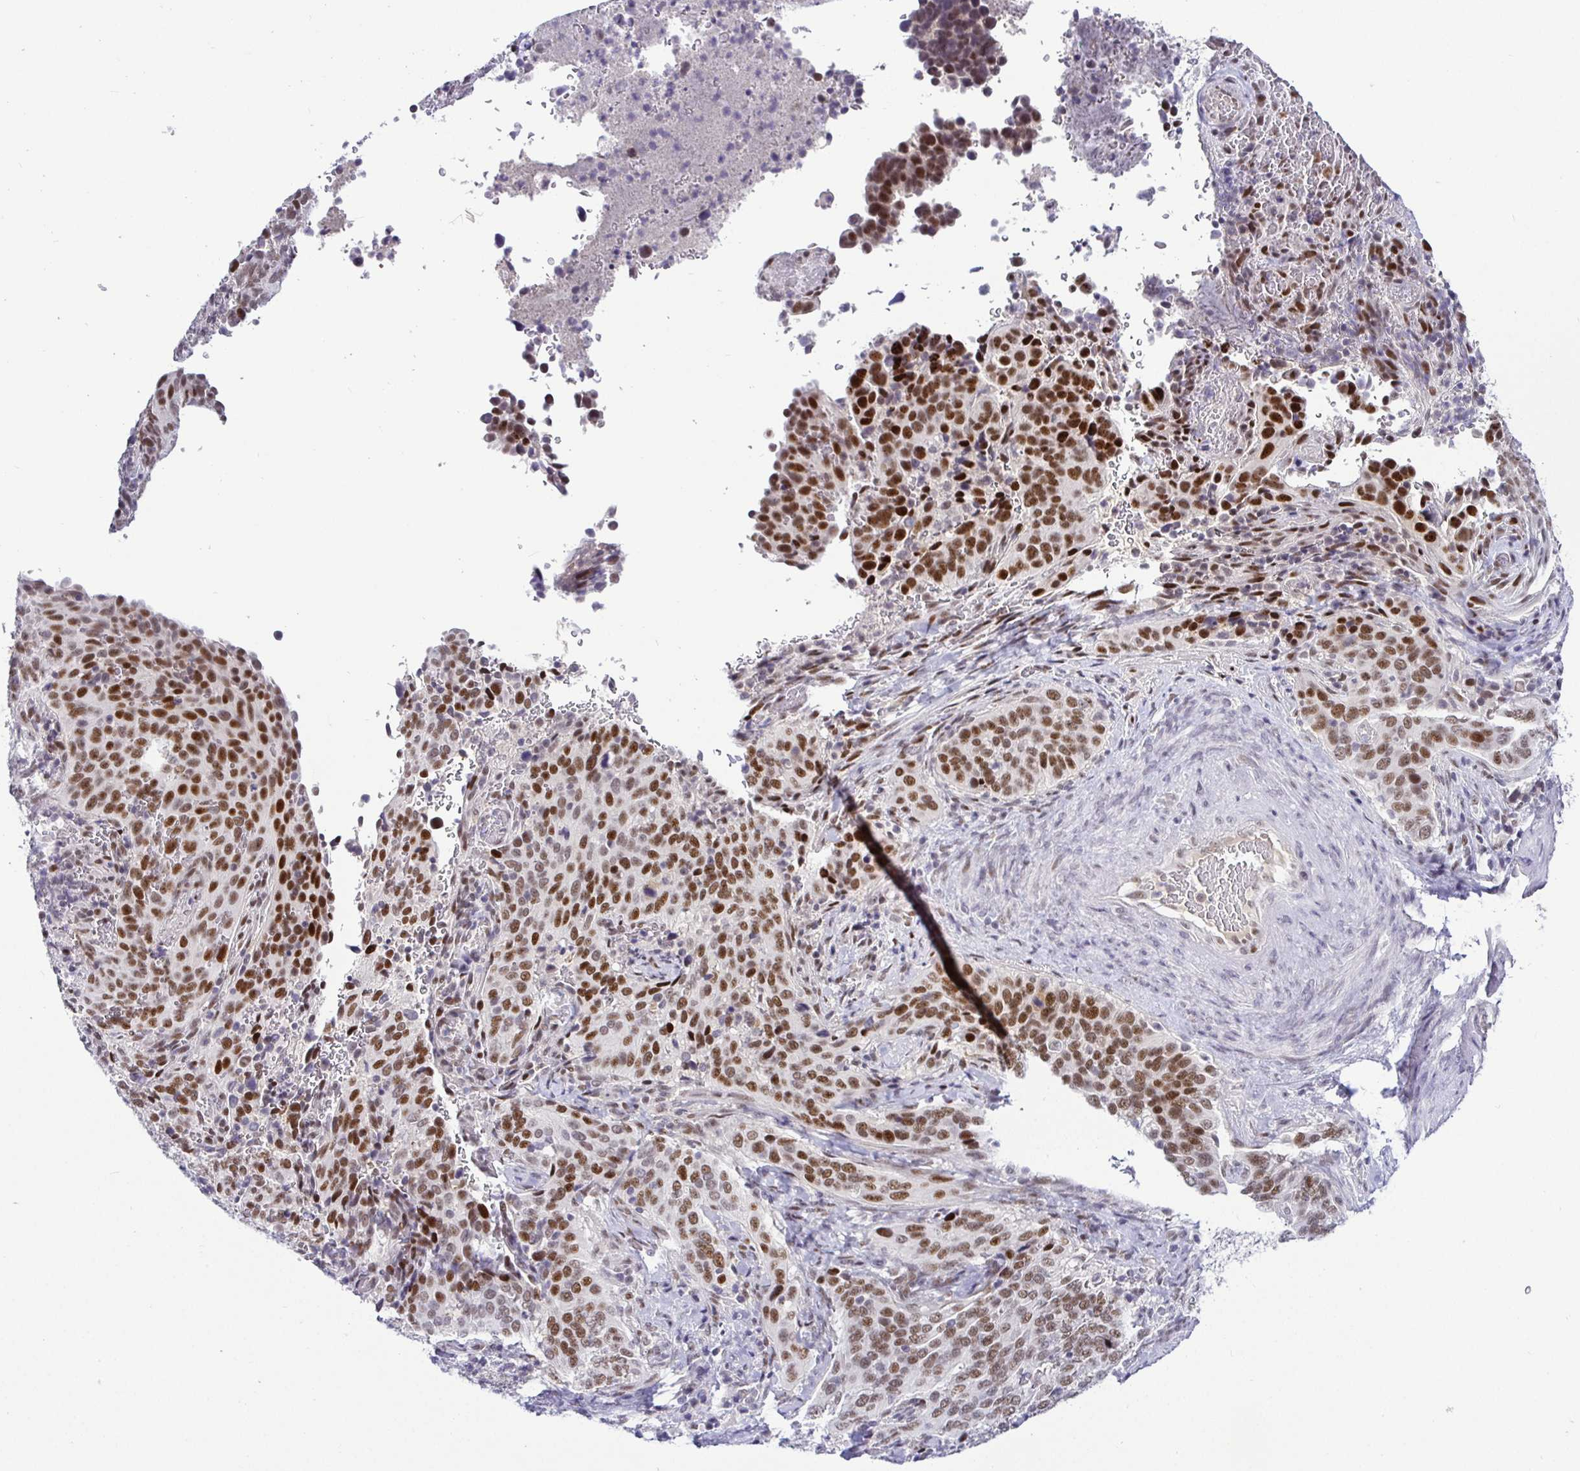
{"staining": {"intensity": "strong", "quantity": ">75%", "location": "nuclear"}, "tissue": "cervical cancer", "cell_type": "Tumor cells", "image_type": "cancer", "snomed": [{"axis": "morphology", "description": "Squamous cell carcinoma, NOS"}, {"axis": "topography", "description": "Cervix"}], "caption": "Strong nuclear expression is identified in approximately >75% of tumor cells in cervical cancer (squamous cell carcinoma).", "gene": "NUP188", "patient": {"sex": "female", "age": 38}}